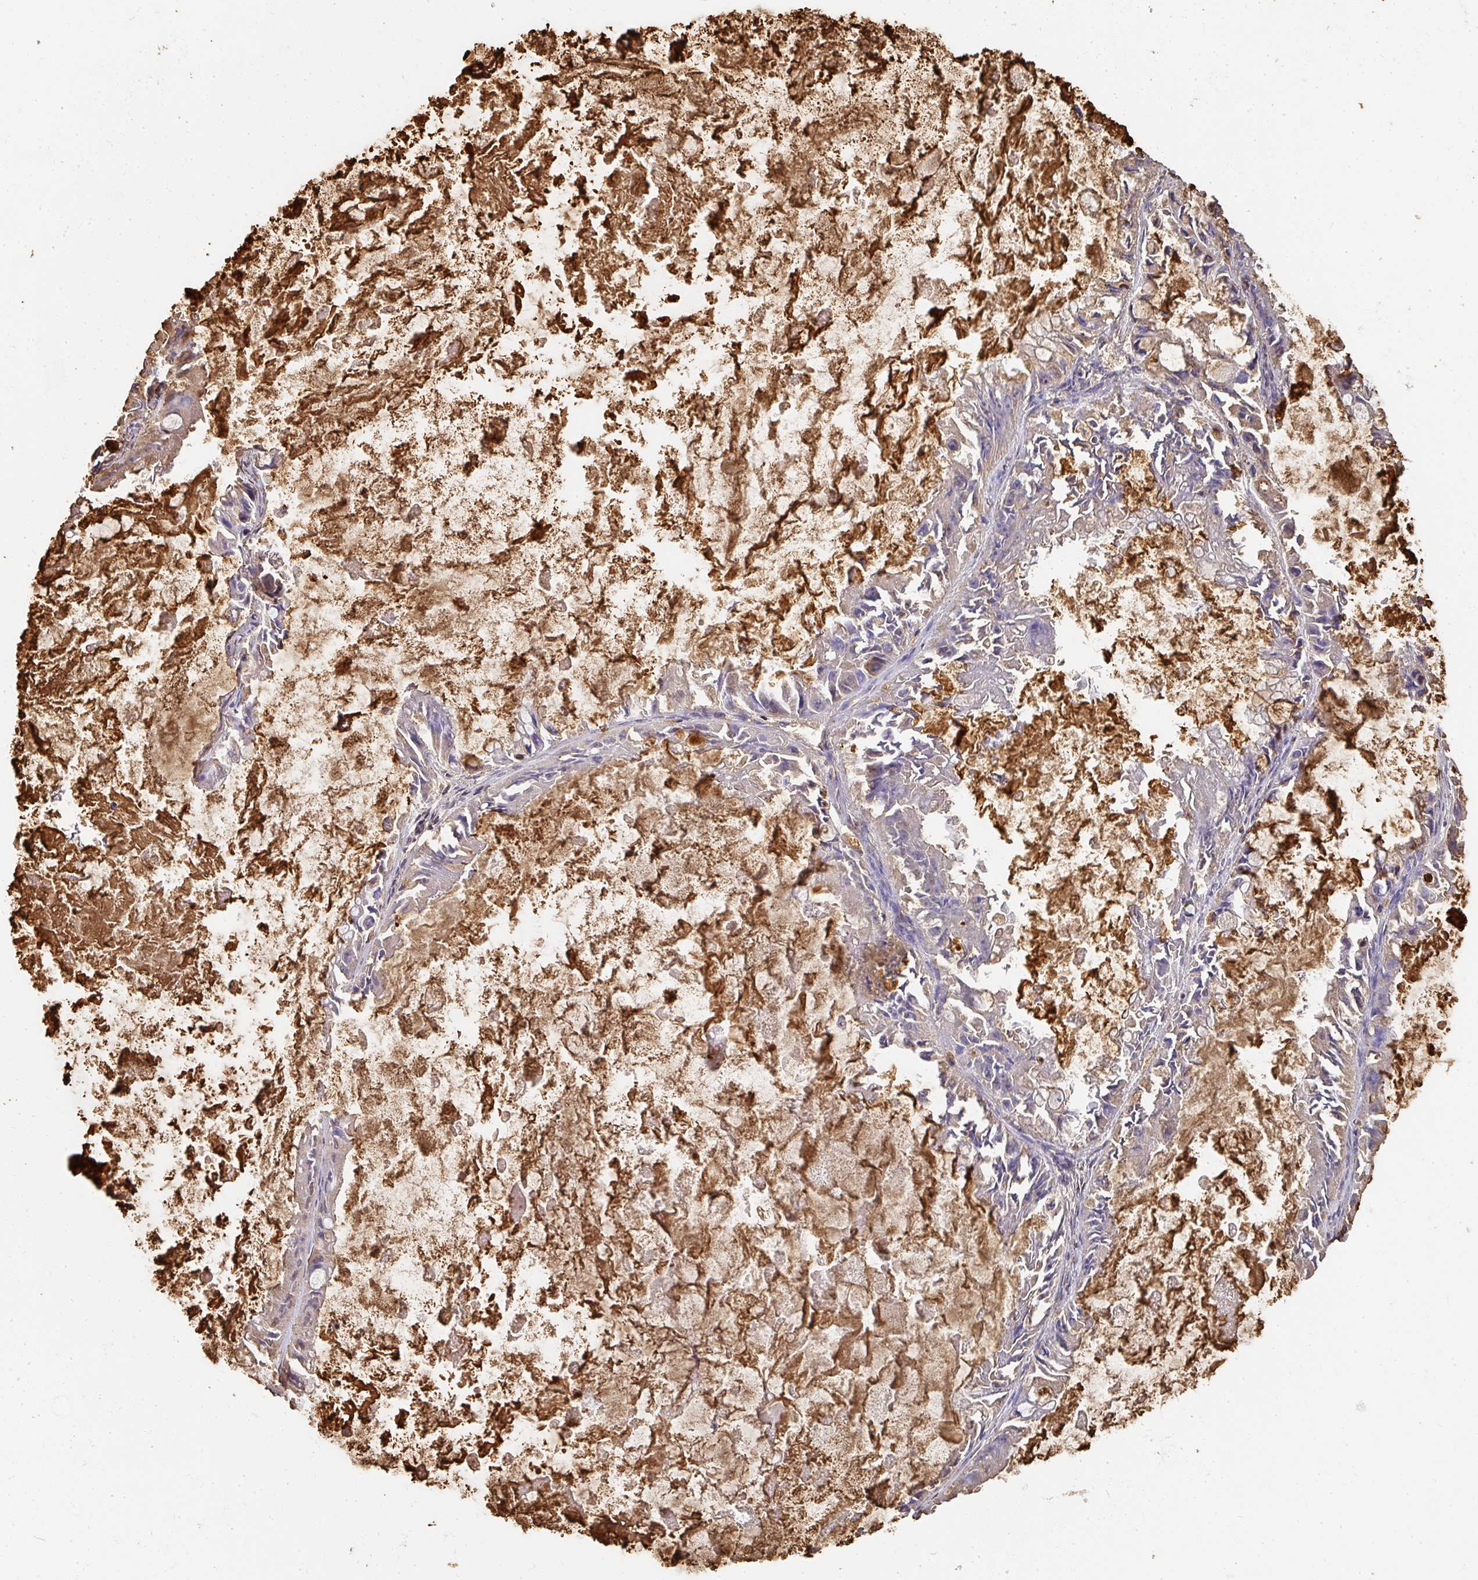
{"staining": {"intensity": "weak", "quantity": "25%-75%", "location": "cytoplasmic/membranous"}, "tissue": "ovarian cancer", "cell_type": "Tumor cells", "image_type": "cancer", "snomed": [{"axis": "morphology", "description": "Cystadenocarcinoma, mucinous, NOS"}, {"axis": "topography", "description": "Ovary"}], "caption": "IHC histopathology image of human mucinous cystadenocarcinoma (ovarian) stained for a protein (brown), which exhibits low levels of weak cytoplasmic/membranous positivity in approximately 25%-75% of tumor cells.", "gene": "ALB", "patient": {"sex": "female", "age": 61}}